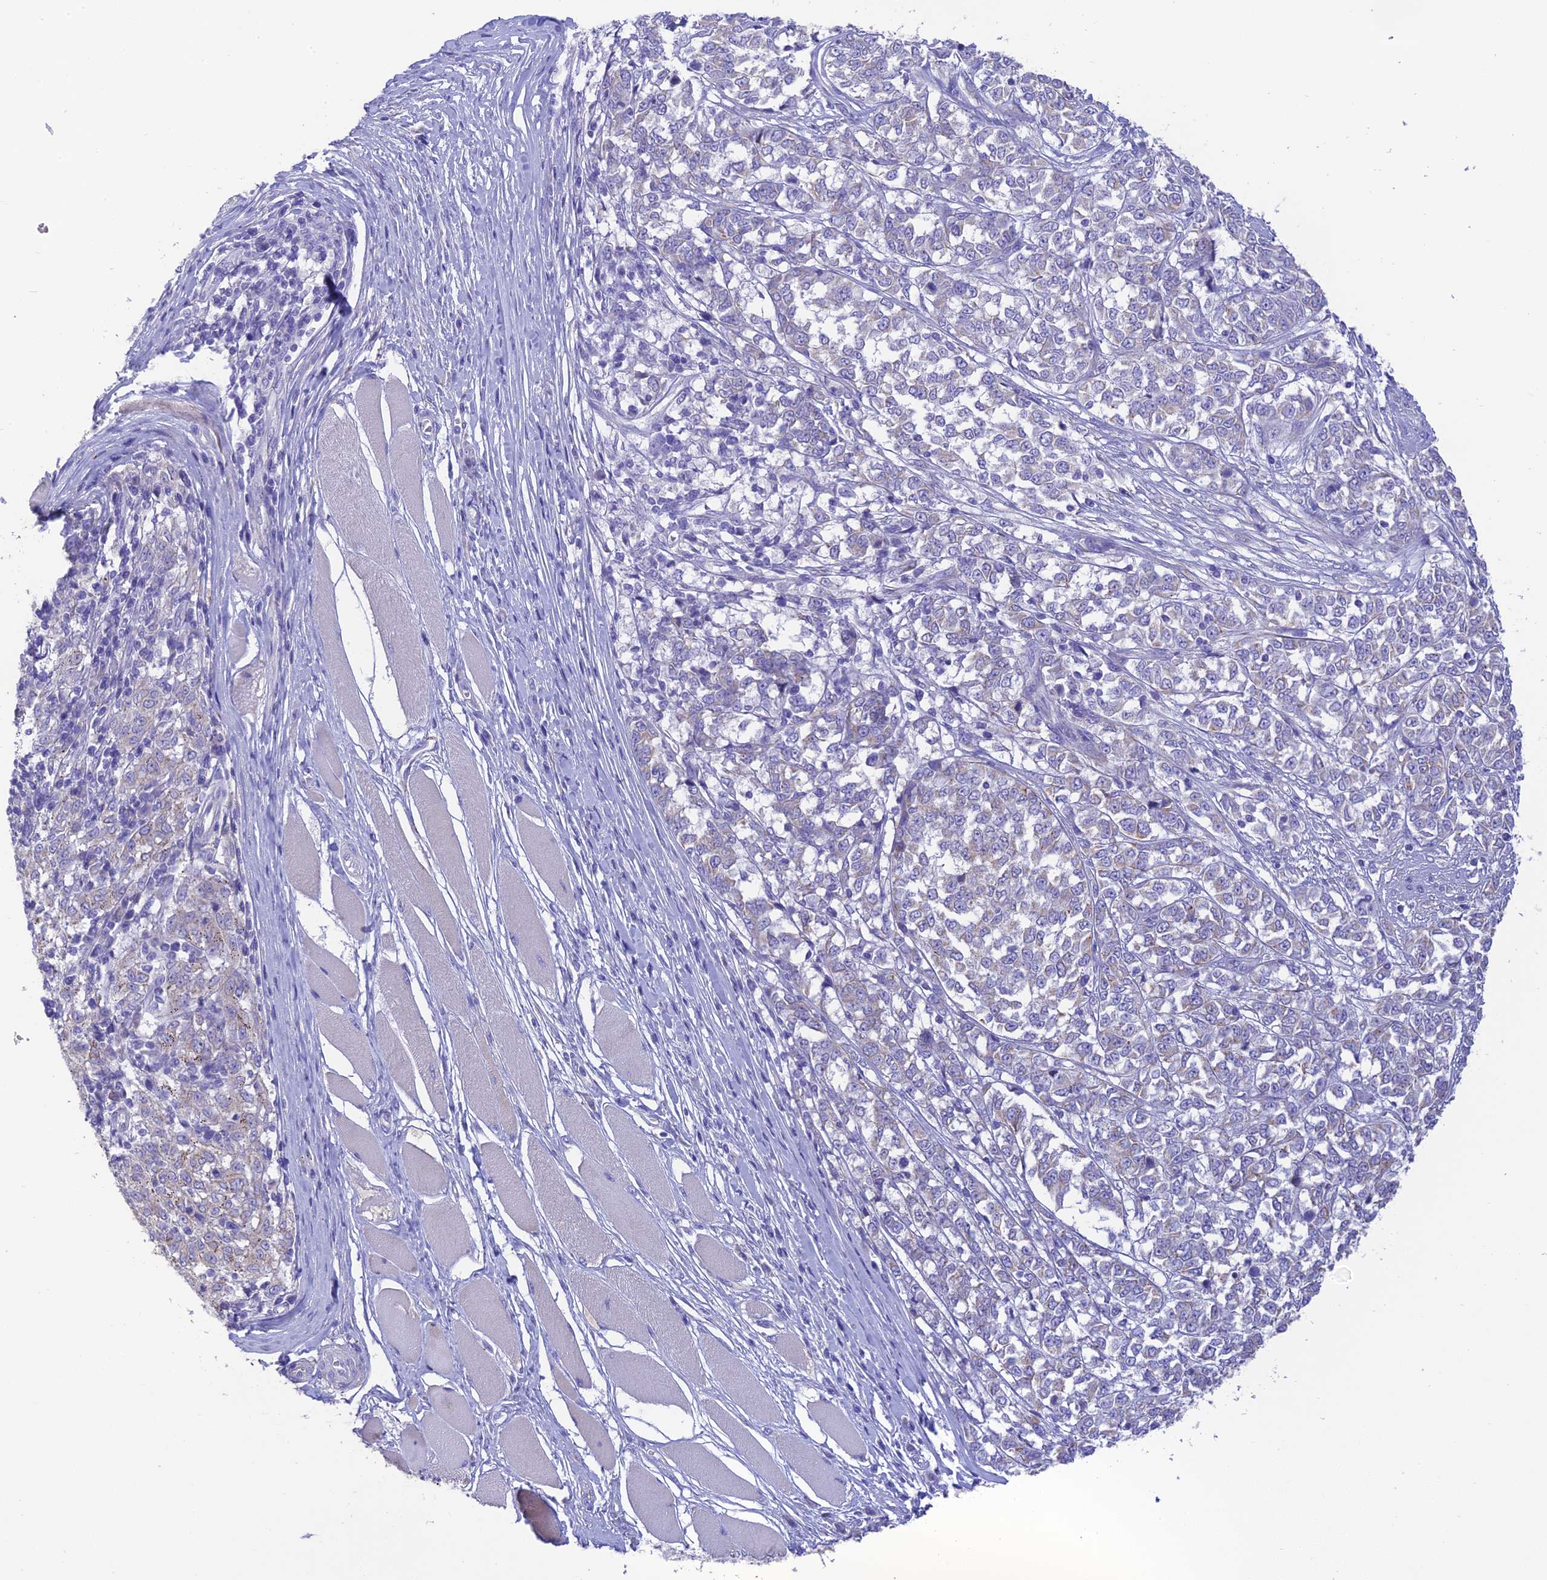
{"staining": {"intensity": "negative", "quantity": "none", "location": "none"}, "tissue": "melanoma", "cell_type": "Tumor cells", "image_type": "cancer", "snomed": [{"axis": "morphology", "description": "Malignant melanoma, NOS"}, {"axis": "topography", "description": "Skin"}], "caption": "This histopathology image is of malignant melanoma stained with IHC to label a protein in brown with the nuclei are counter-stained blue. There is no expression in tumor cells.", "gene": "HSD17B2", "patient": {"sex": "female", "age": 72}}